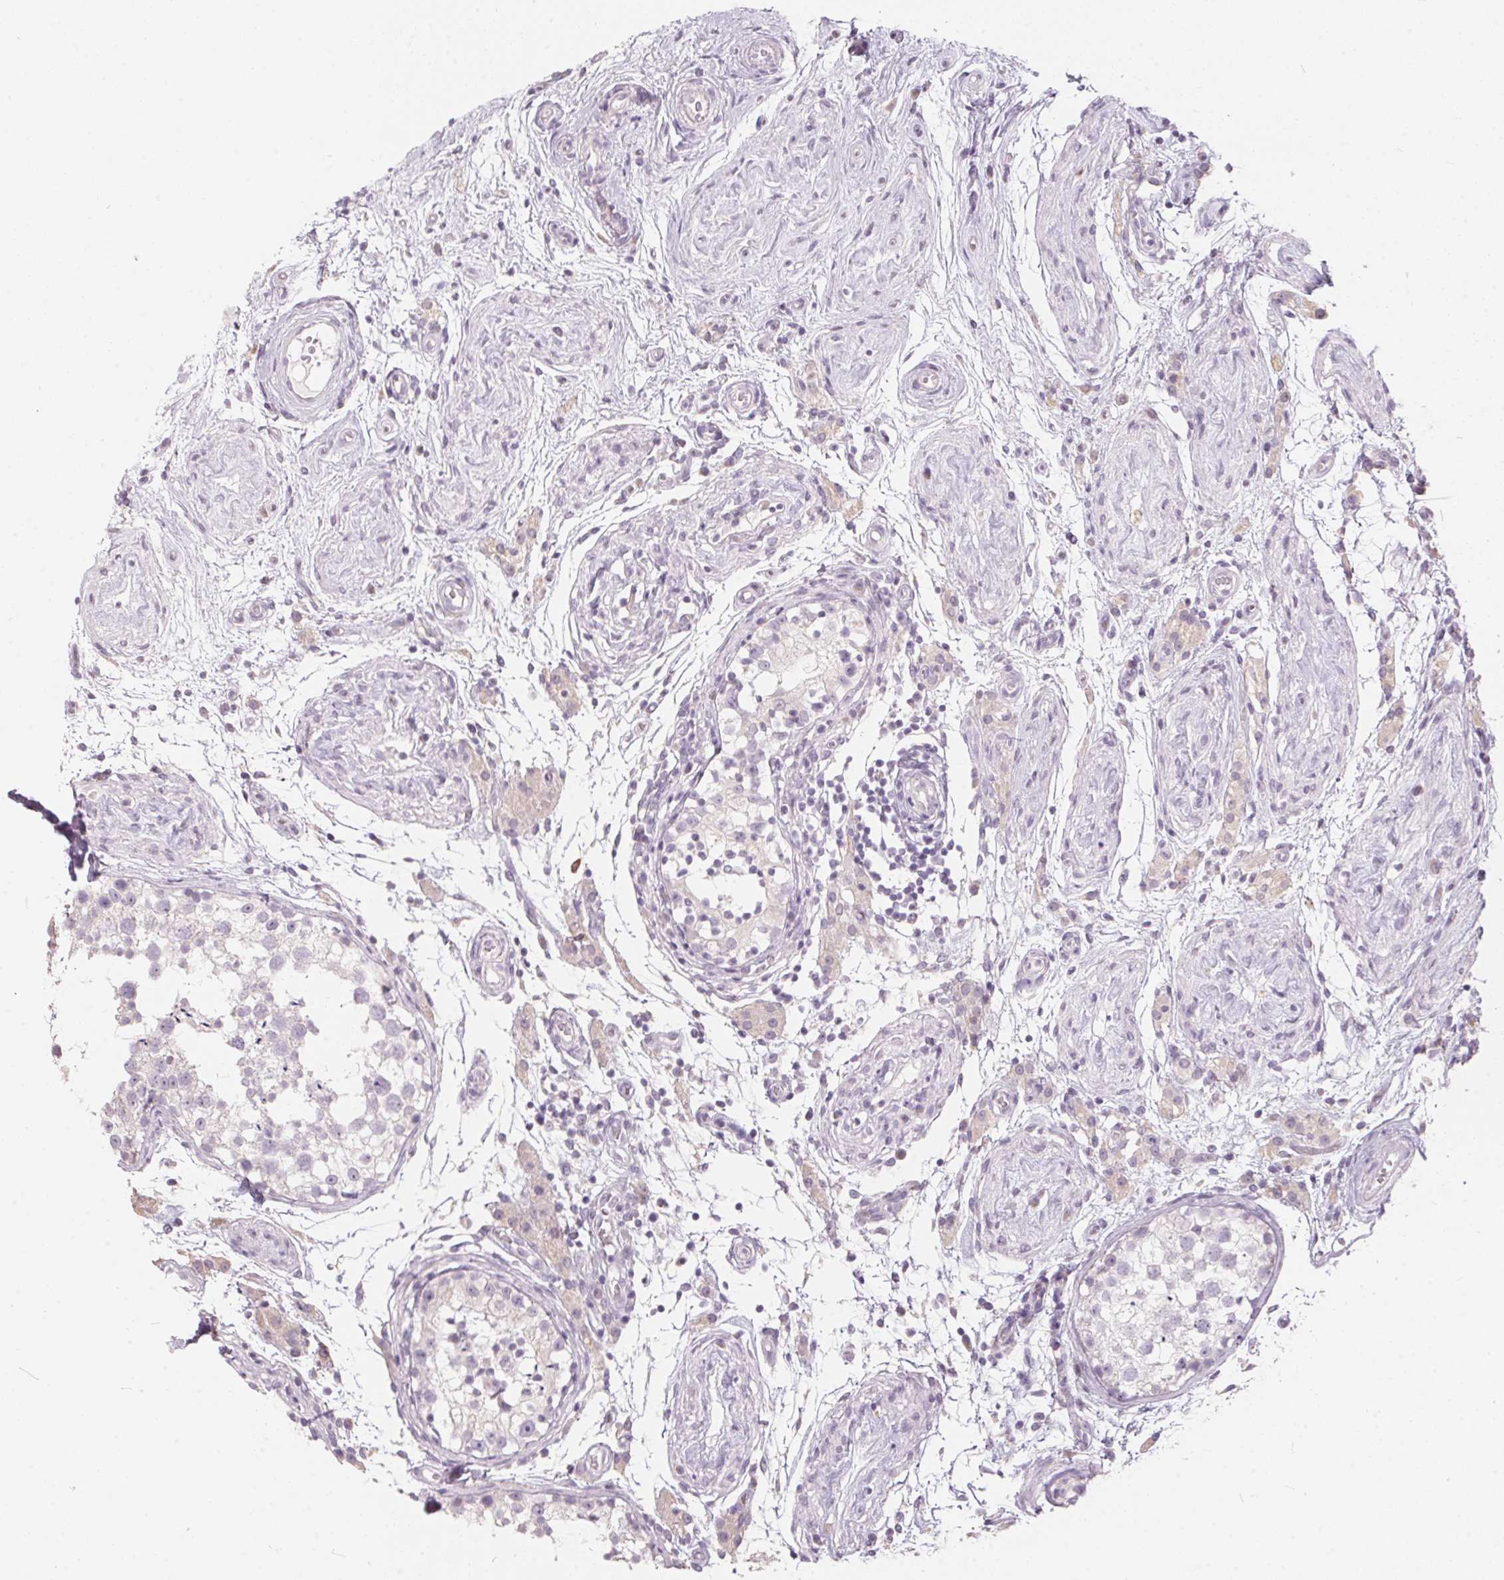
{"staining": {"intensity": "negative", "quantity": "none", "location": "none"}, "tissue": "testis", "cell_type": "Cells in seminiferous ducts", "image_type": "normal", "snomed": [{"axis": "morphology", "description": "Normal tissue, NOS"}, {"axis": "morphology", "description": "Seminoma, NOS"}, {"axis": "topography", "description": "Testis"}], "caption": "The image demonstrates no significant positivity in cells in seminiferous ducts of testis. Nuclei are stained in blue.", "gene": "SERPINB1", "patient": {"sex": "male", "age": 29}}